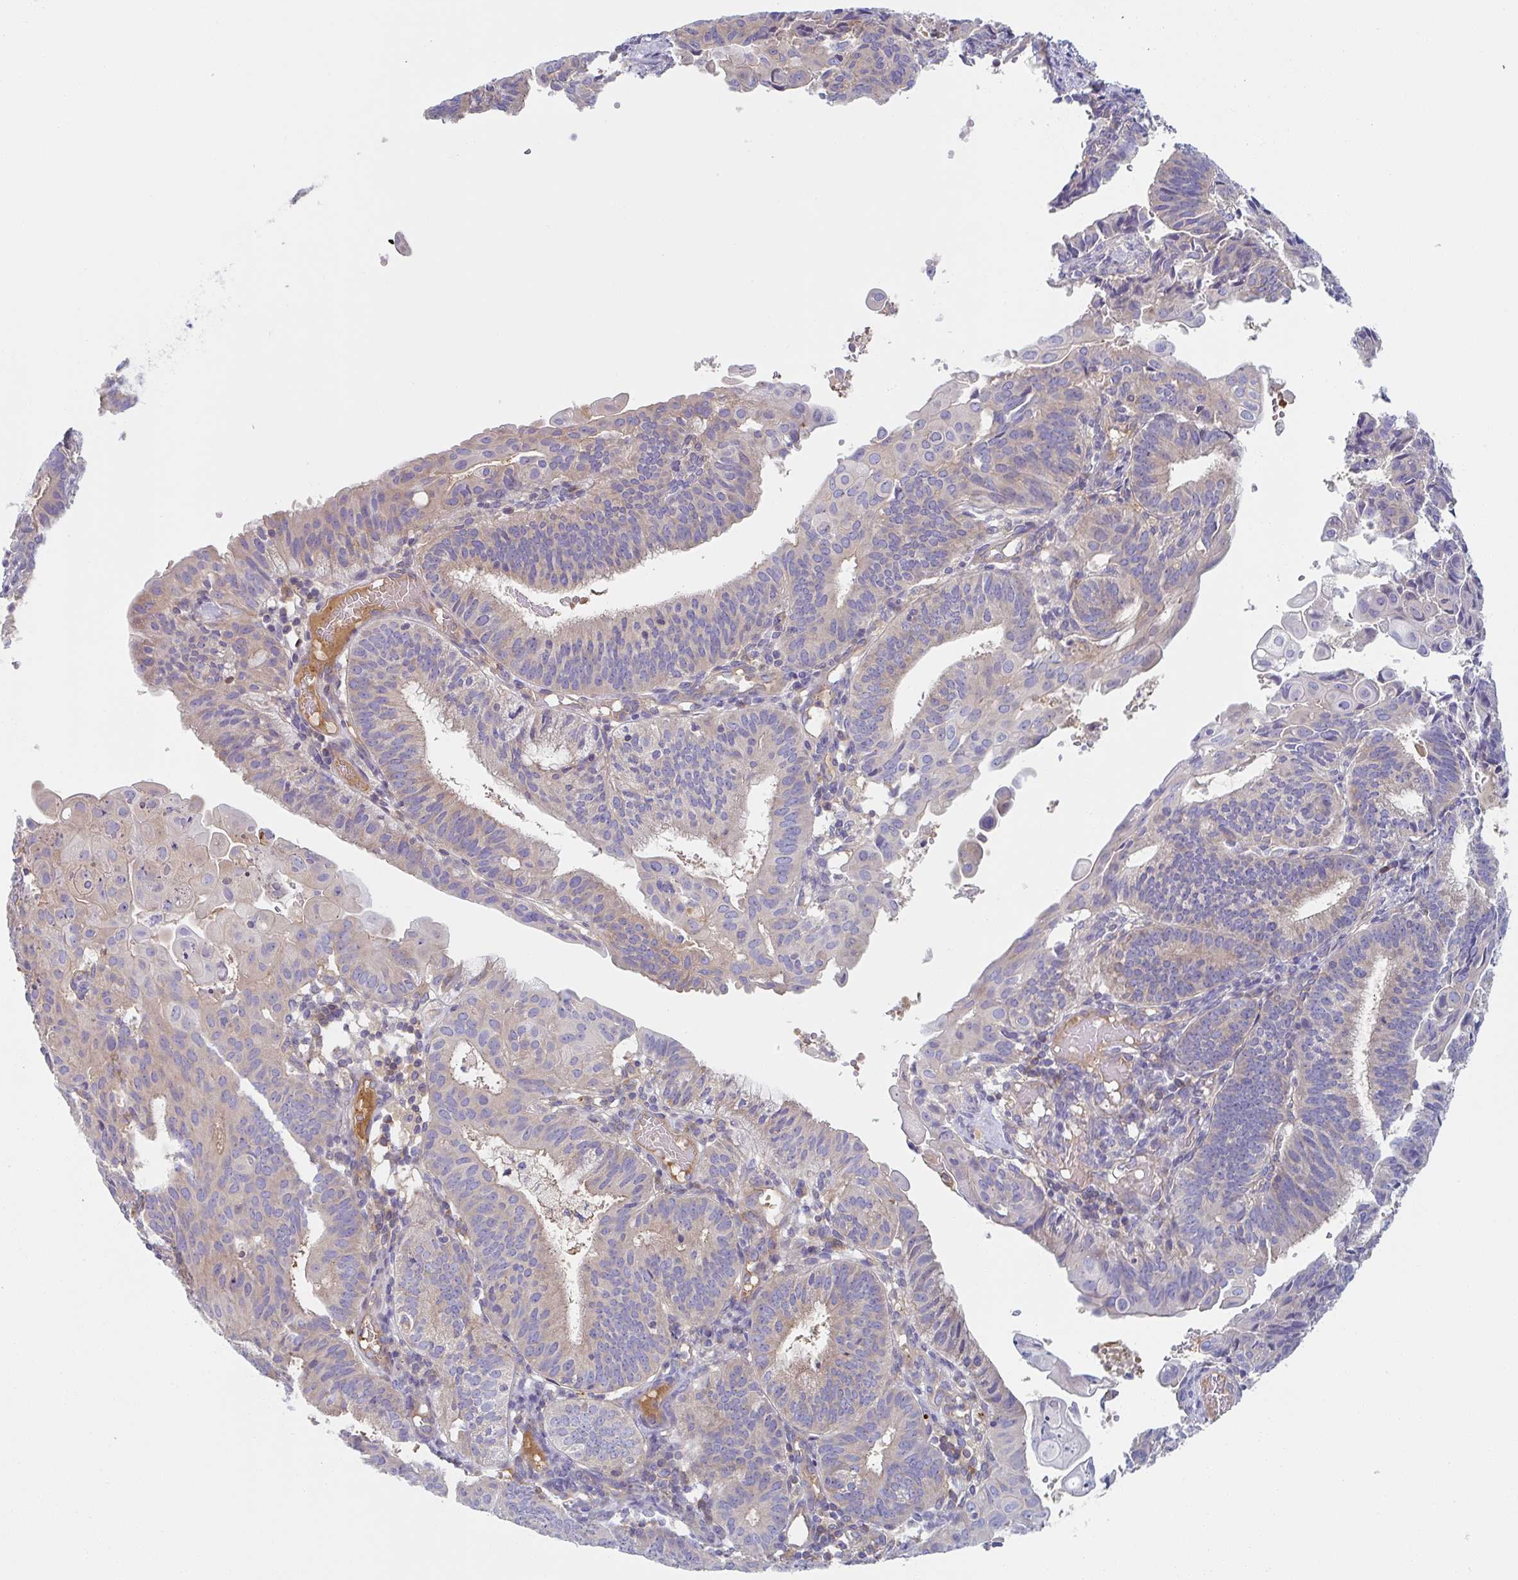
{"staining": {"intensity": "weak", "quantity": "<25%", "location": "cytoplasmic/membranous"}, "tissue": "endometrial cancer", "cell_type": "Tumor cells", "image_type": "cancer", "snomed": [{"axis": "morphology", "description": "Adenocarcinoma, NOS"}, {"axis": "topography", "description": "Endometrium"}], "caption": "An immunohistochemistry image of endometrial cancer (adenocarcinoma) is shown. There is no staining in tumor cells of endometrial cancer (adenocarcinoma). The staining is performed using DAB (3,3'-diaminobenzidine) brown chromogen with nuclei counter-stained in using hematoxylin.", "gene": "AMPD2", "patient": {"sex": "female", "age": 49}}